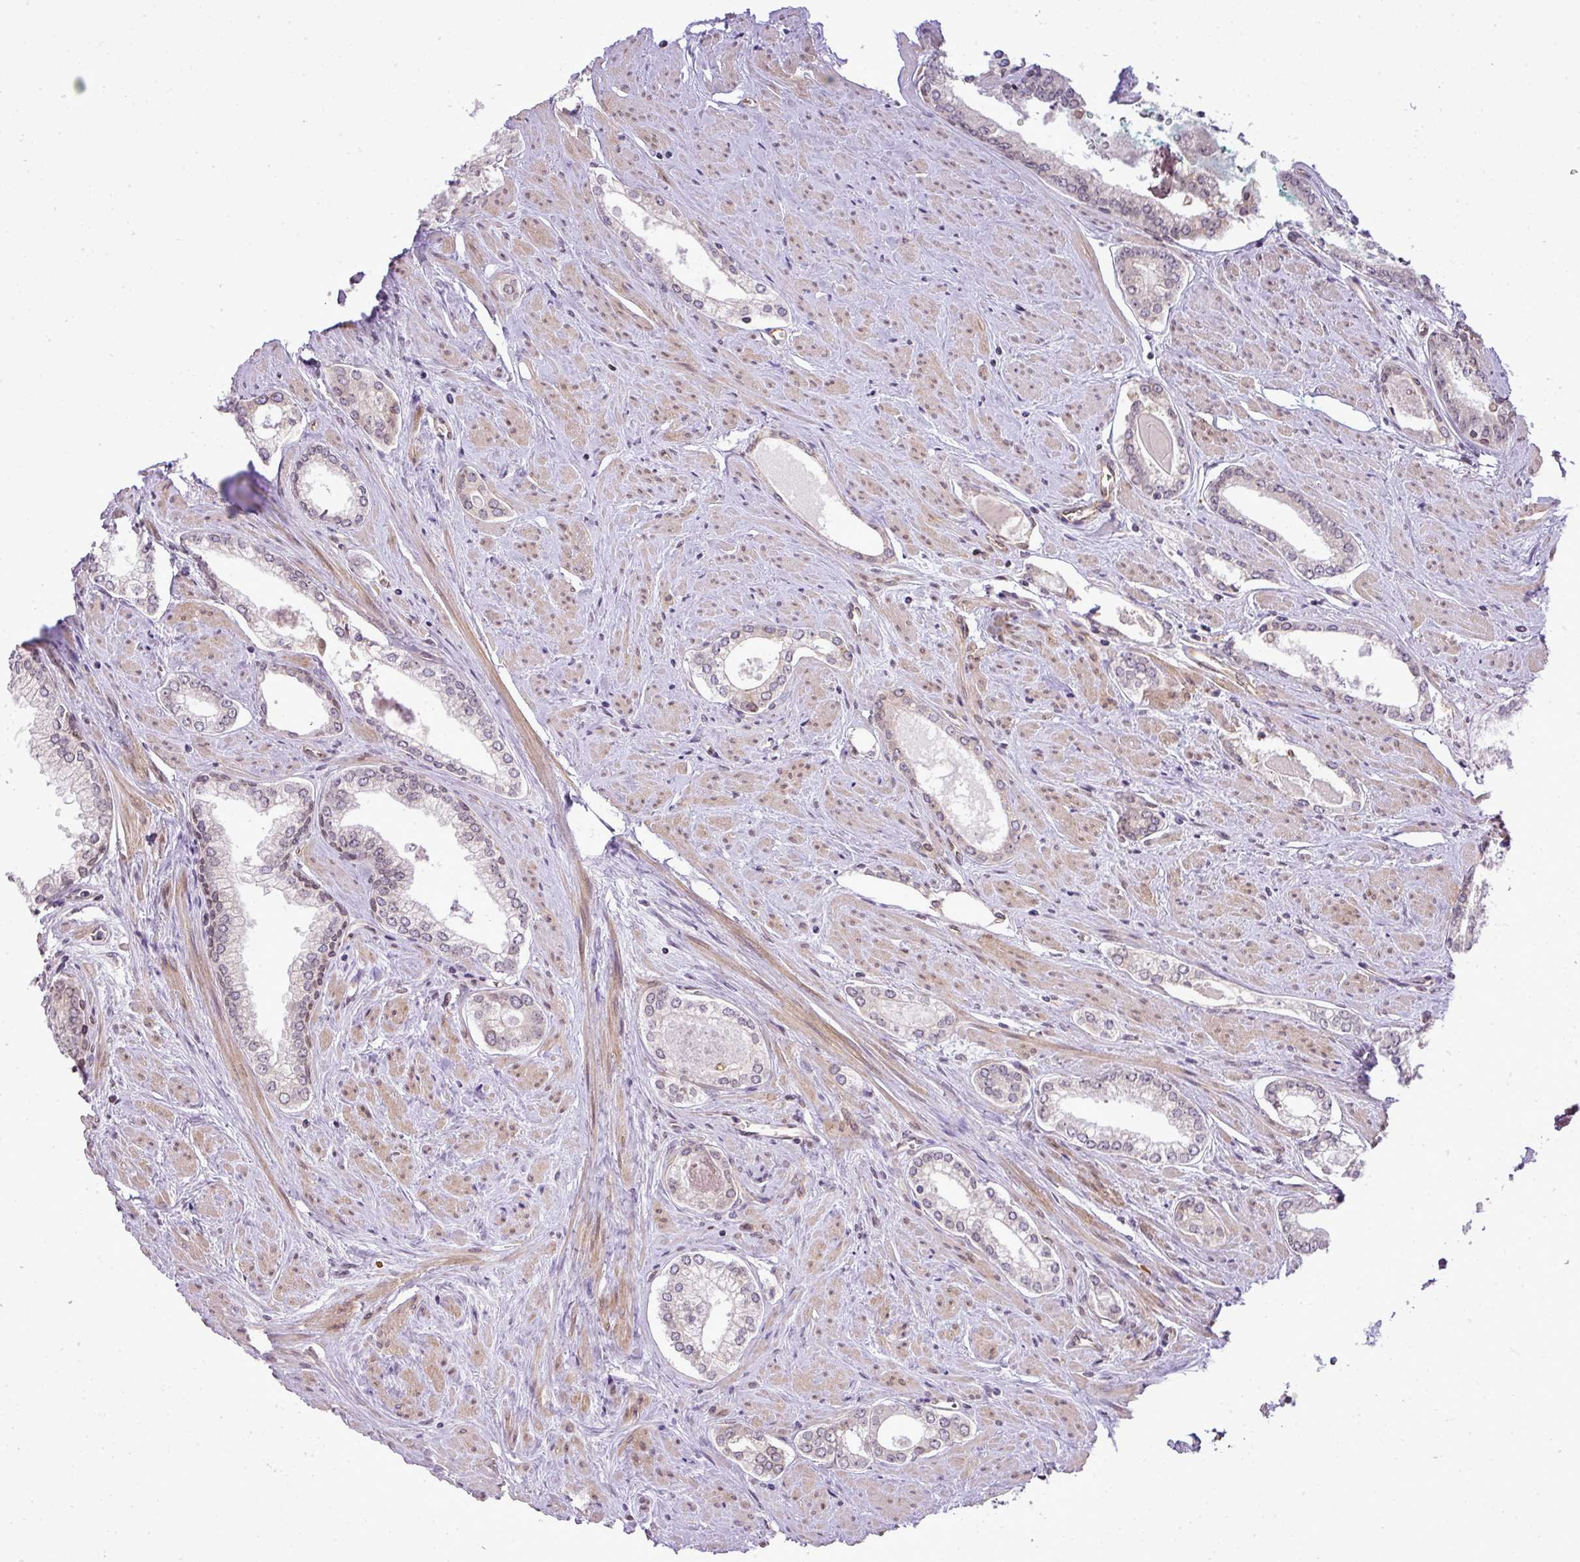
{"staining": {"intensity": "weak", "quantity": "25%-75%", "location": "cytoplasmic/membranous,nuclear"}, "tissue": "prostate cancer", "cell_type": "Tumor cells", "image_type": "cancer", "snomed": [{"axis": "morphology", "description": "Adenocarcinoma, Low grade"}, {"axis": "topography", "description": "Prostate and seminal vesicle, NOS"}], "caption": "Immunohistochemistry (IHC) image of human prostate cancer stained for a protein (brown), which exhibits low levels of weak cytoplasmic/membranous and nuclear positivity in about 25%-75% of tumor cells.", "gene": "COX18", "patient": {"sex": "male", "age": 60}}